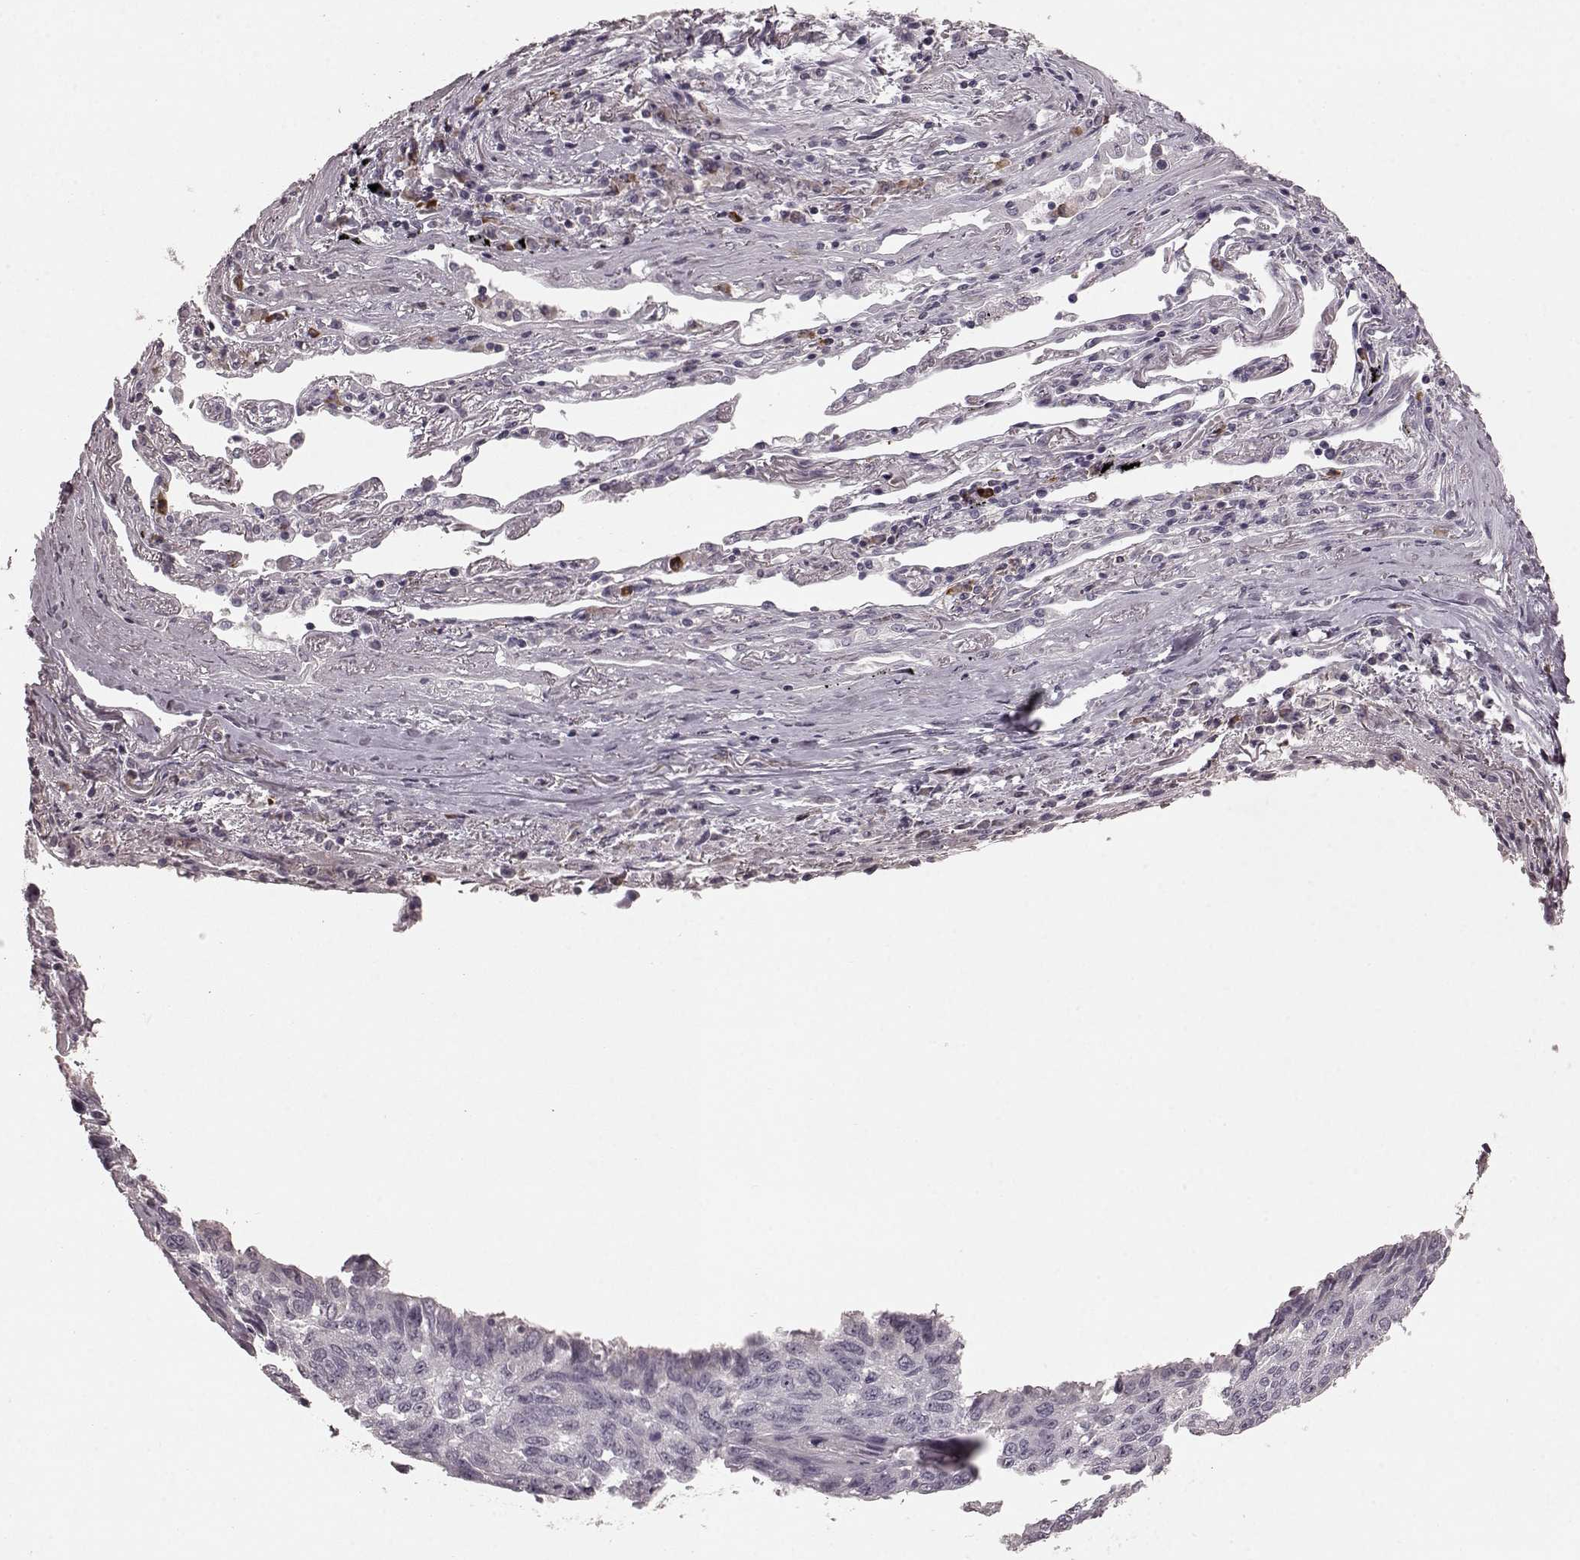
{"staining": {"intensity": "negative", "quantity": "none", "location": "none"}, "tissue": "lung cancer", "cell_type": "Tumor cells", "image_type": "cancer", "snomed": [{"axis": "morphology", "description": "Squamous cell carcinoma, NOS"}, {"axis": "topography", "description": "Lung"}], "caption": "Lung cancer was stained to show a protein in brown. There is no significant expression in tumor cells.", "gene": "CD28", "patient": {"sex": "male", "age": 73}}